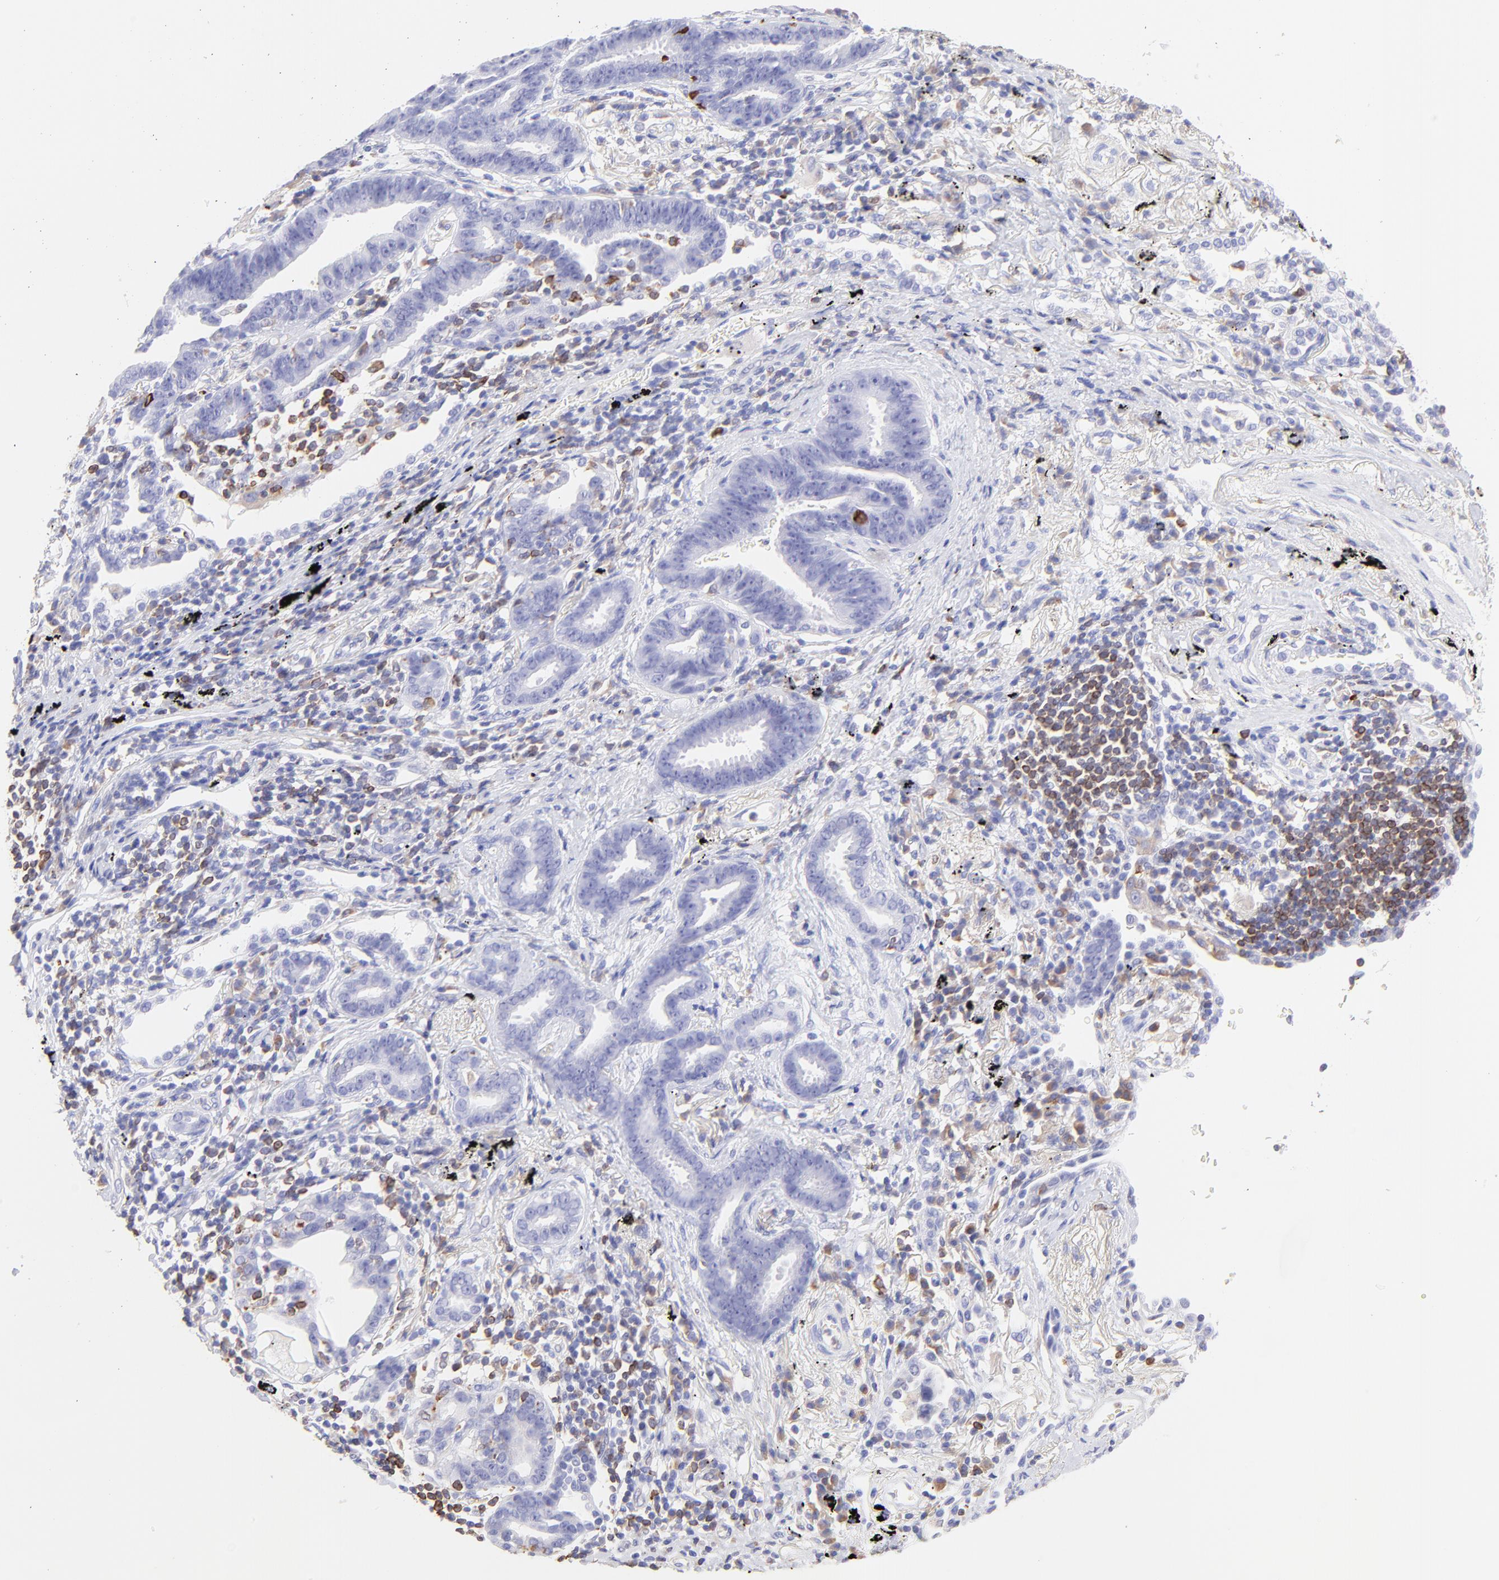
{"staining": {"intensity": "negative", "quantity": "none", "location": "none"}, "tissue": "lung cancer", "cell_type": "Tumor cells", "image_type": "cancer", "snomed": [{"axis": "morphology", "description": "Adenocarcinoma, NOS"}, {"axis": "topography", "description": "Lung"}], "caption": "This photomicrograph is of lung adenocarcinoma stained with IHC to label a protein in brown with the nuclei are counter-stained blue. There is no expression in tumor cells. (DAB IHC, high magnification).", "gene": "IRAG2", "patient": {"sex": "female", "age": 64}}